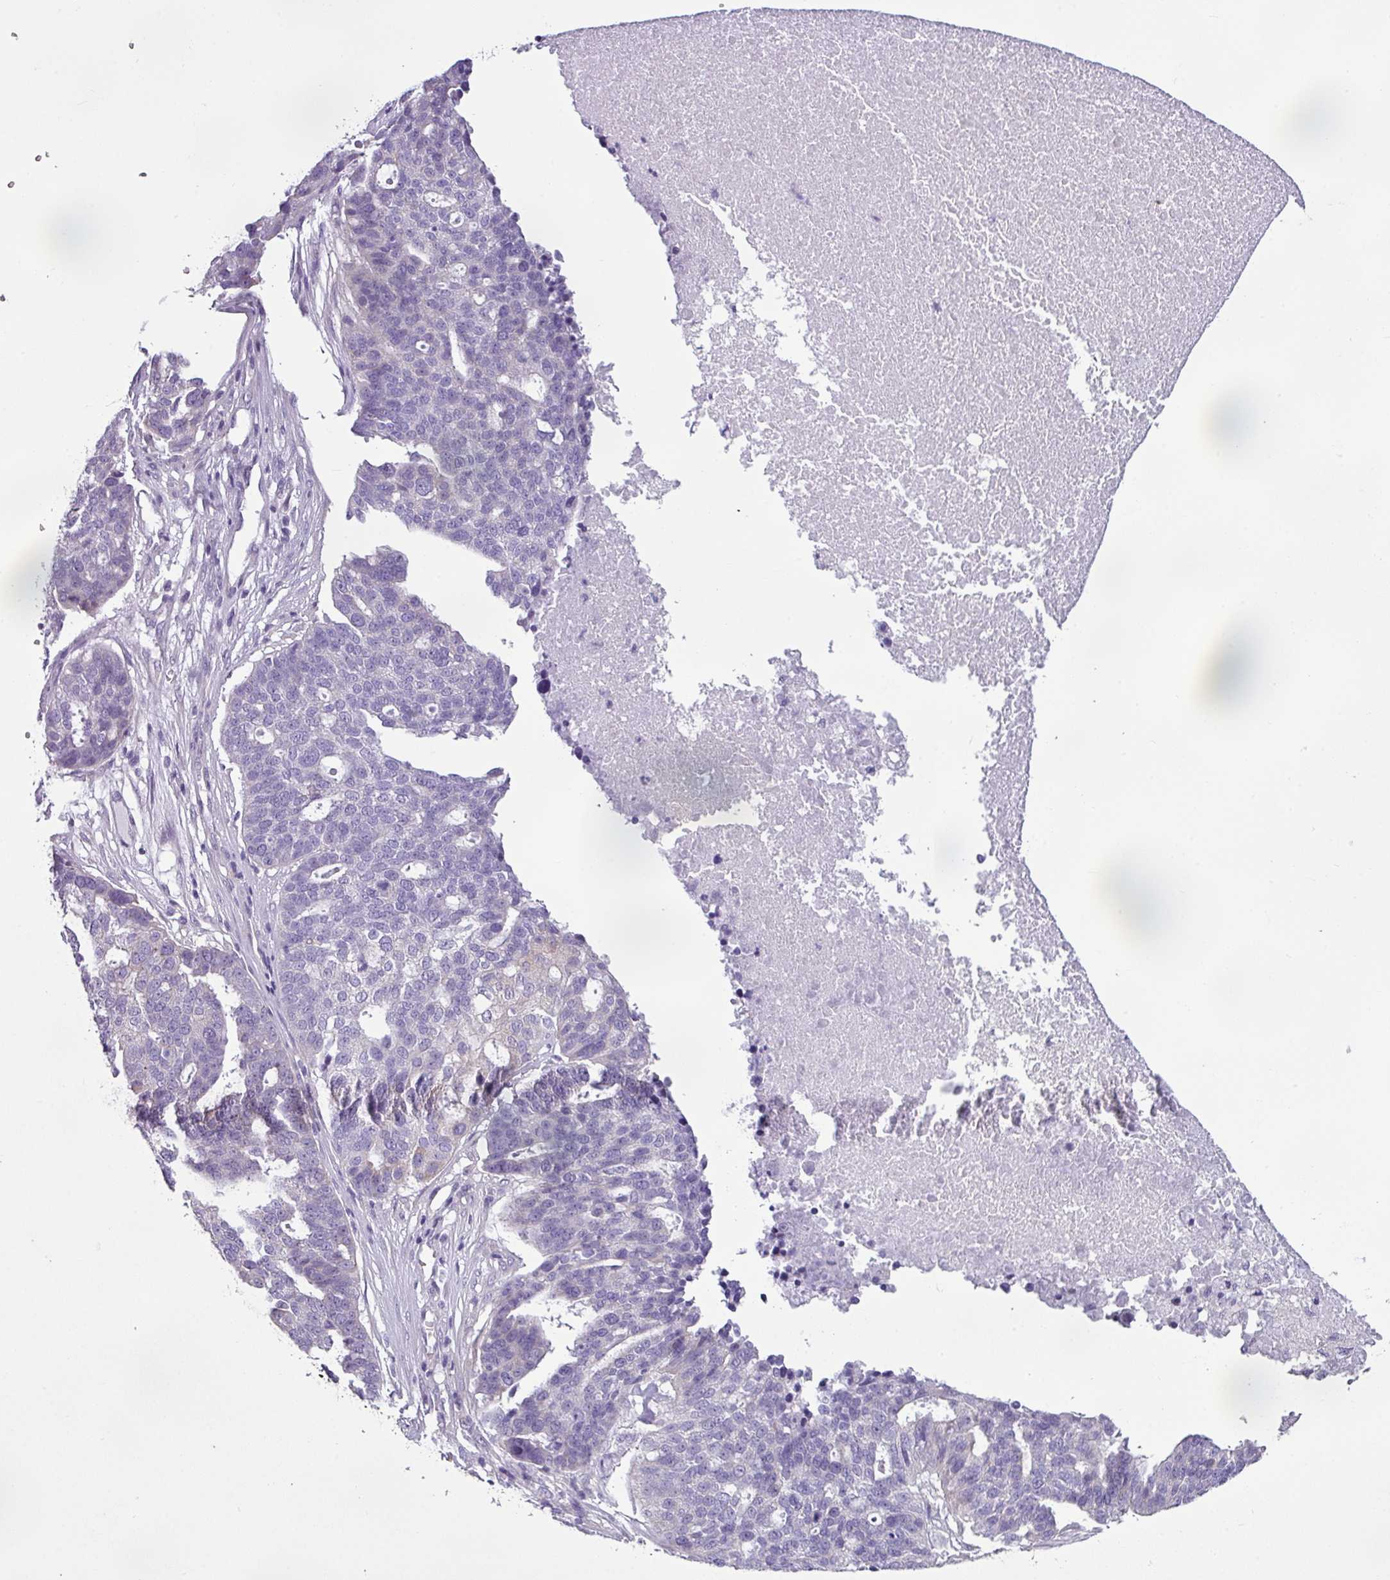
{"staining": {"intensity": "negative", "quantity": "none", "location": "none"}, "tissue": "ovarian cancer", "cell_type": "Tumor cells", "image_type": "cancer", "snomed": [{"axis": "morphology", "description": "Cystadenocarcinoma, serous, NOS"}, {"axis": "topography", "description": "Ovary"}], "caption": "There is no significant expression in tumor cells of ovarian serous cystadenocarcinoma.", "gene": "TOR1AIP2", "patient": {"sex": "female", "age": 59}}